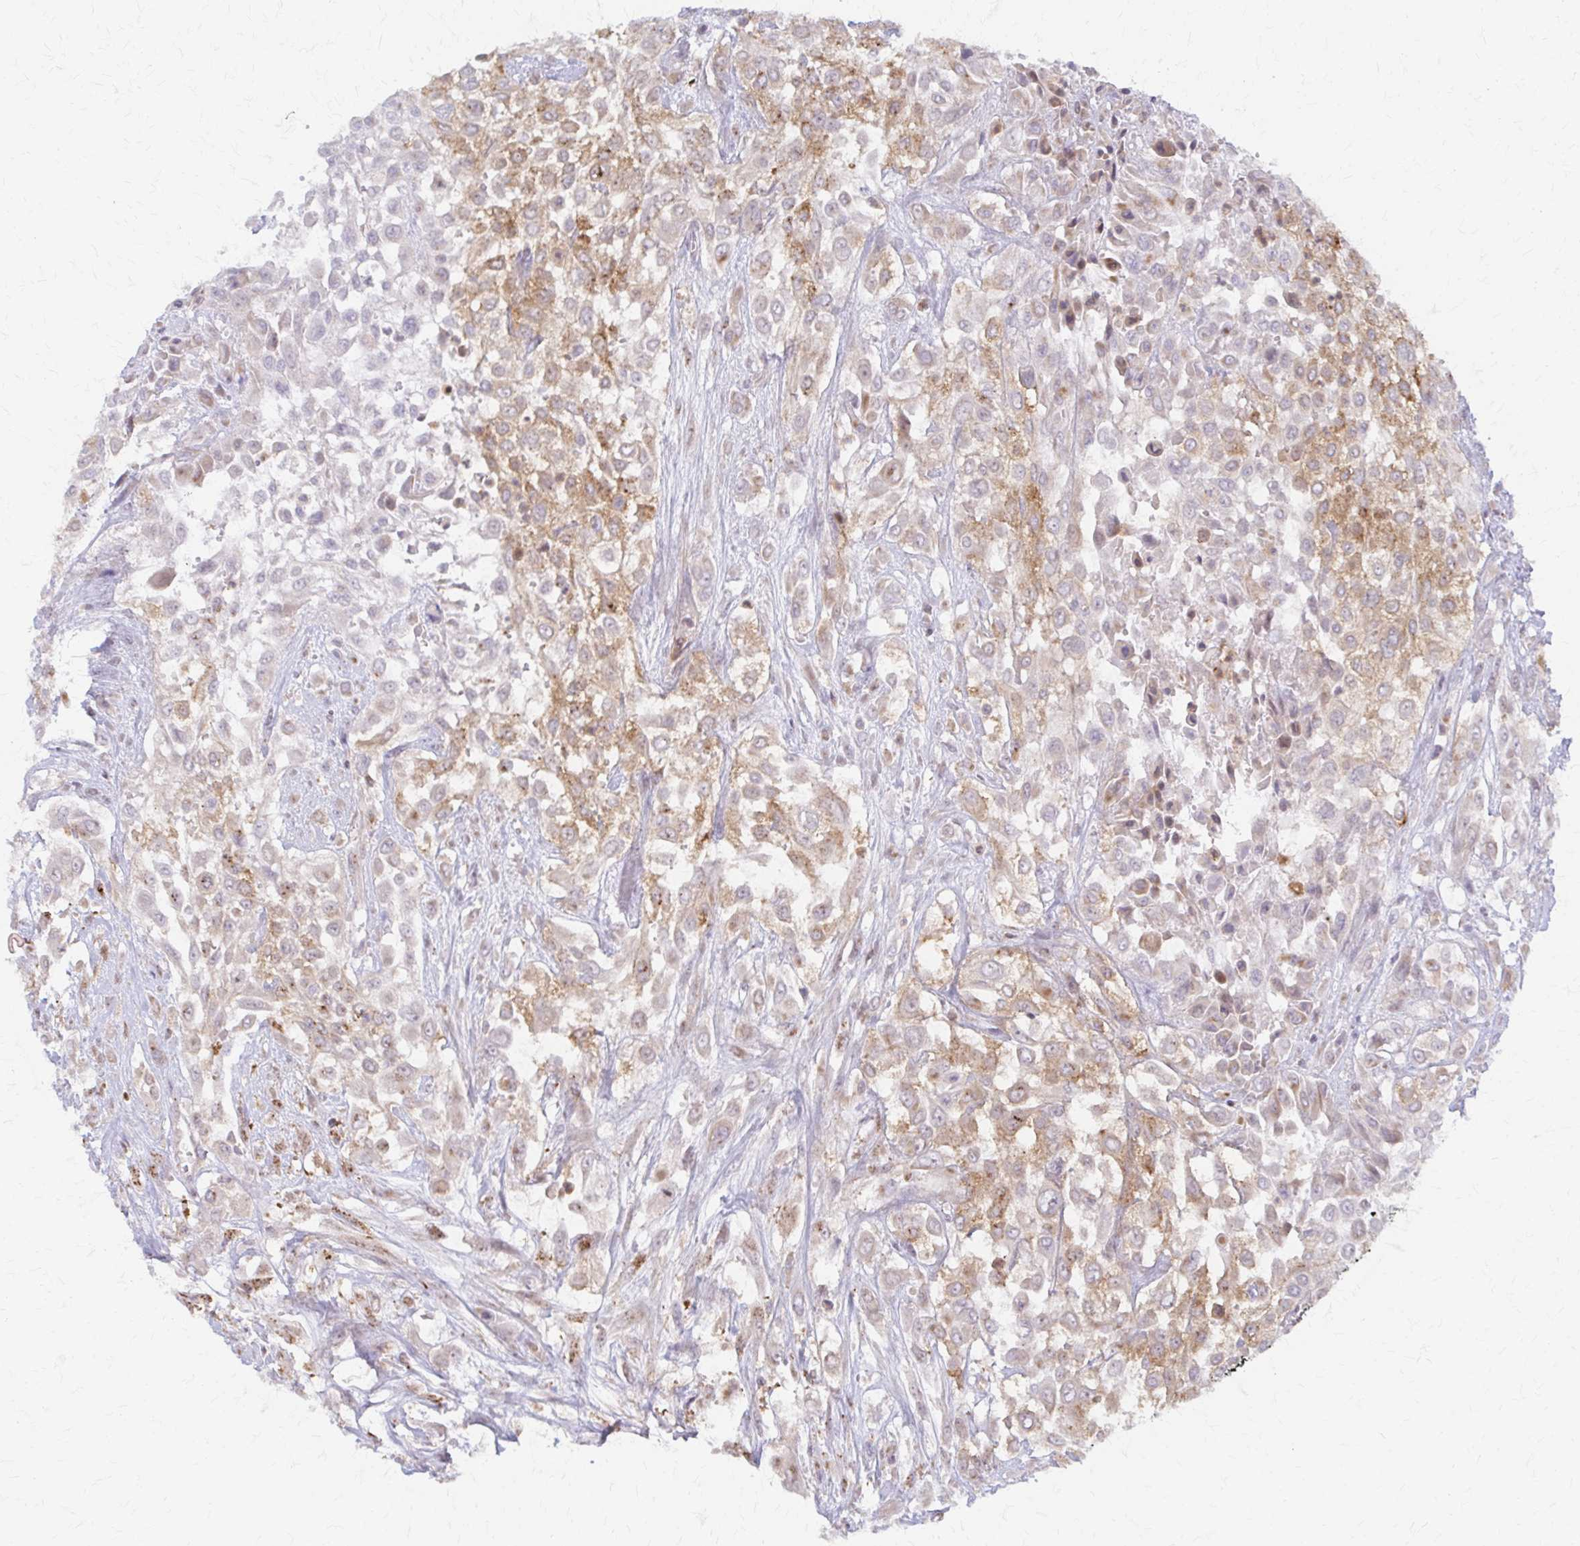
{"staining": {"intensity": "weak", "quantity": ">75%", "location": "cytoplasmic/membranous"}, "tissue": "urothelial cancer", "cell_type": "Tumor cells", "image_type": "cancer", "snomed": [{"axis": "morphology", "description": "Urothelial carcinoma, High grade"}, {"axis": "topography", "description": "Urinary bladder"}], "caption": "Urothelial cancer stained for a protein exhibits weak cytoplasmic/membranous positivity in tumor cells.", "gene": "ARHGAP35", "patient": {"sex": "male", "age": 57}}